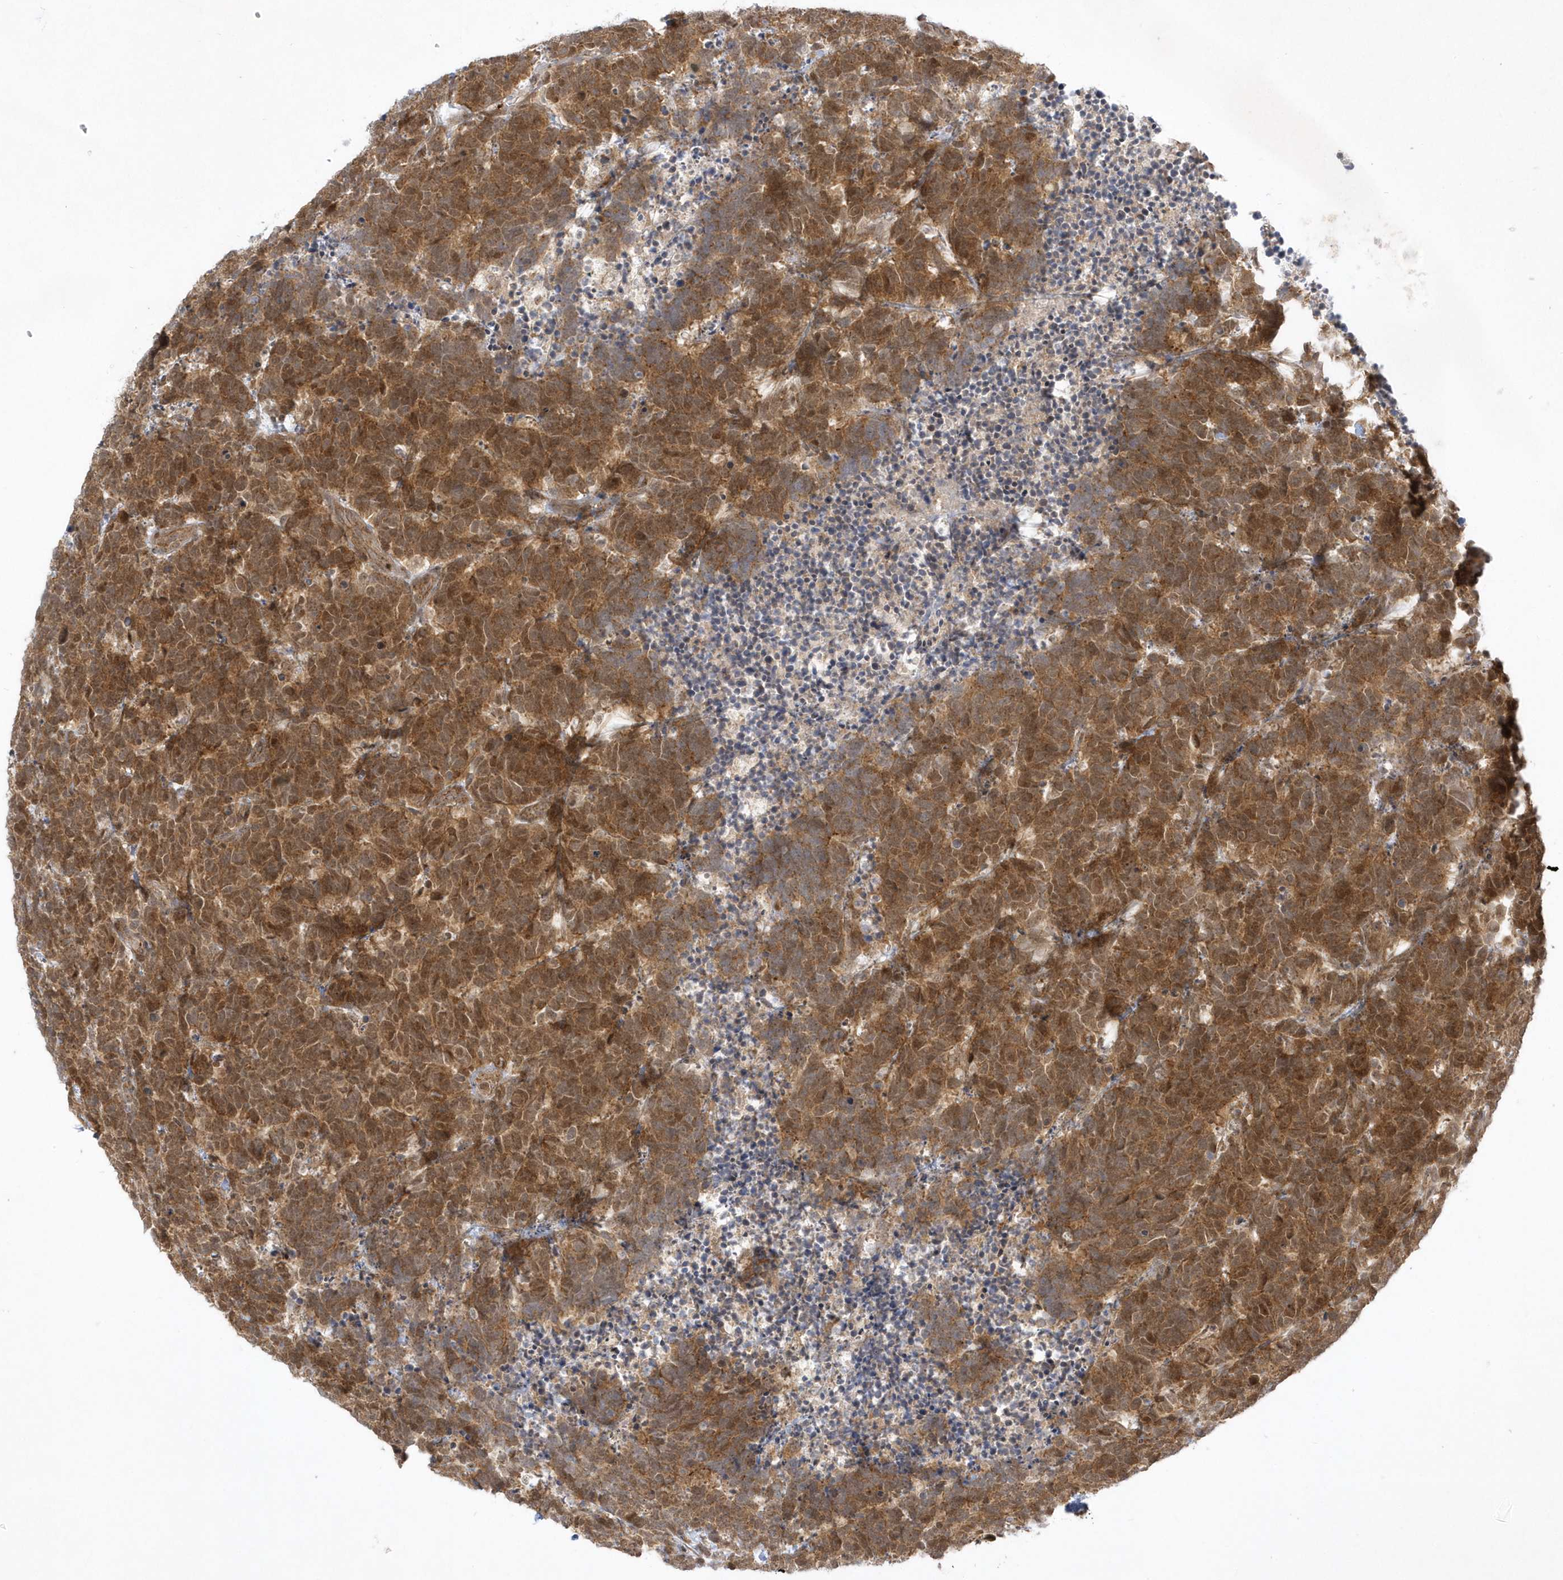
{"staining": {"intensity": "moderate", "quantity": ">75%", "location": "cytoplasmic/membranous,nuclear"}, "tissue": "carcinoid", "cell_type": "Tumor cells", "image_type": "cancer", "snomed": [{"axis": "morphology", "description": "Carcinoma, NOS"}, {"axis": "morphology", "description": "Carcinoid, malignant, NOS"}, {"axis": "topography", "description": "Urinary bladder"}], "caption": "Protein positivity by immunohistochemistry (IHC) demonstrates moderate cytoplasmic/membranous and nuclear expression in about >75% of tumor cells in carcinoid. (Brightfield microscopy of DAB IHC at high magnification).", "gene": "NAF1", "patient": {"sex": "male", "age": 57}}